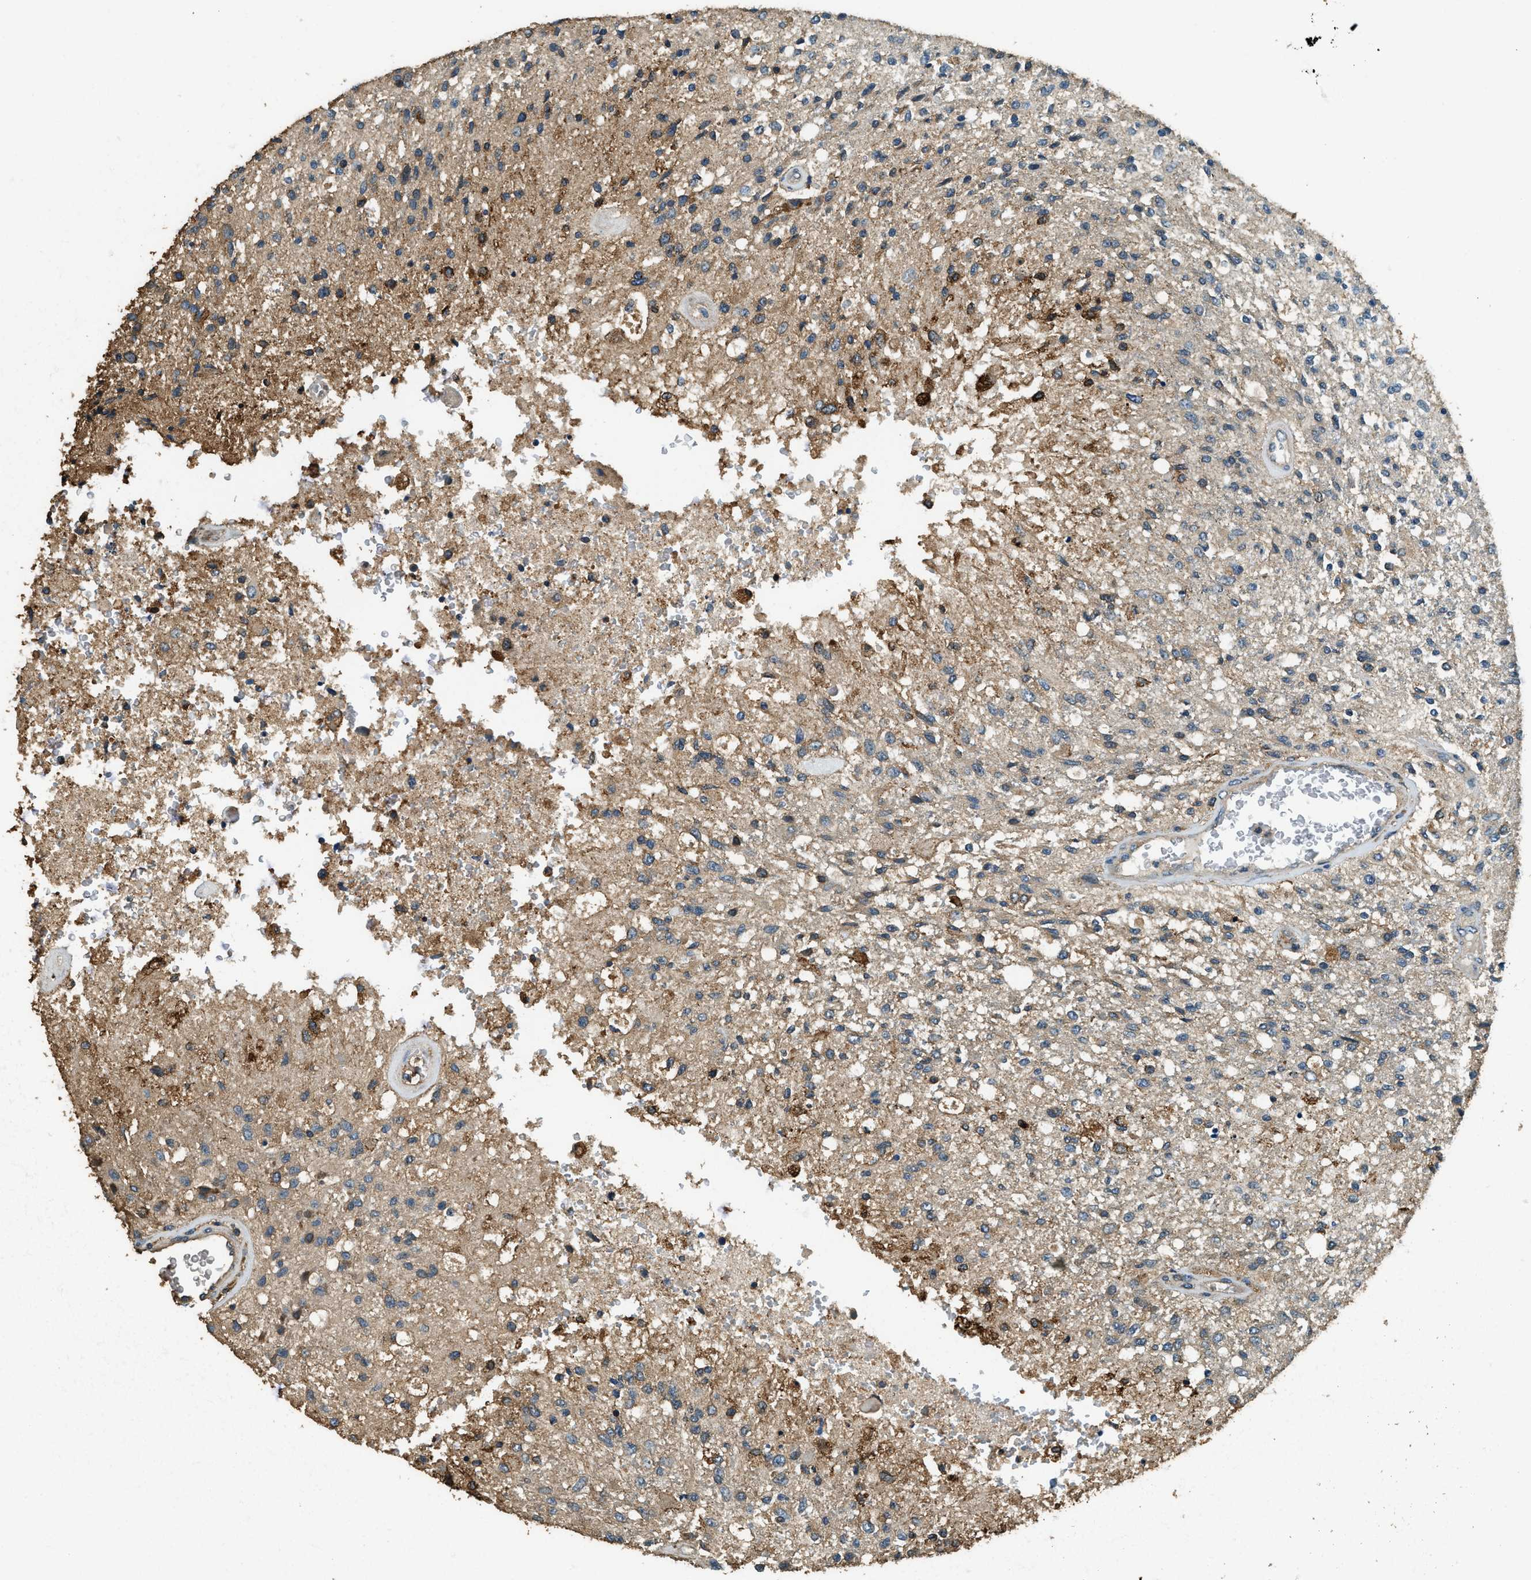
{"staining": {"intensity": "moderate", "quantity": "<25%", "location": "cytoplasmic/membranous"}, "tissue": "glioma", "cell_type": "Tumor cells", "image_type": "cancer", "snomed": [{"axis": "morphology", "description": "Normal tissue, NOS"}, {"axis": "morphology", "description": "Glioma, malignant, High grade"}, {"axis": "topography", "description": "Cerebral cortex"}], "caption": "Protein staining of glioma tissue shows moderate cytoplasmic/membranous positivity in approximately <25% of tumor cells. (DAB (3,3'-diaminobenzidine) IHC, brown staining for protein, blue staining for nuclei).", "gene": "ERGIC1", "patient": {"sex": "male", "age": 77}}